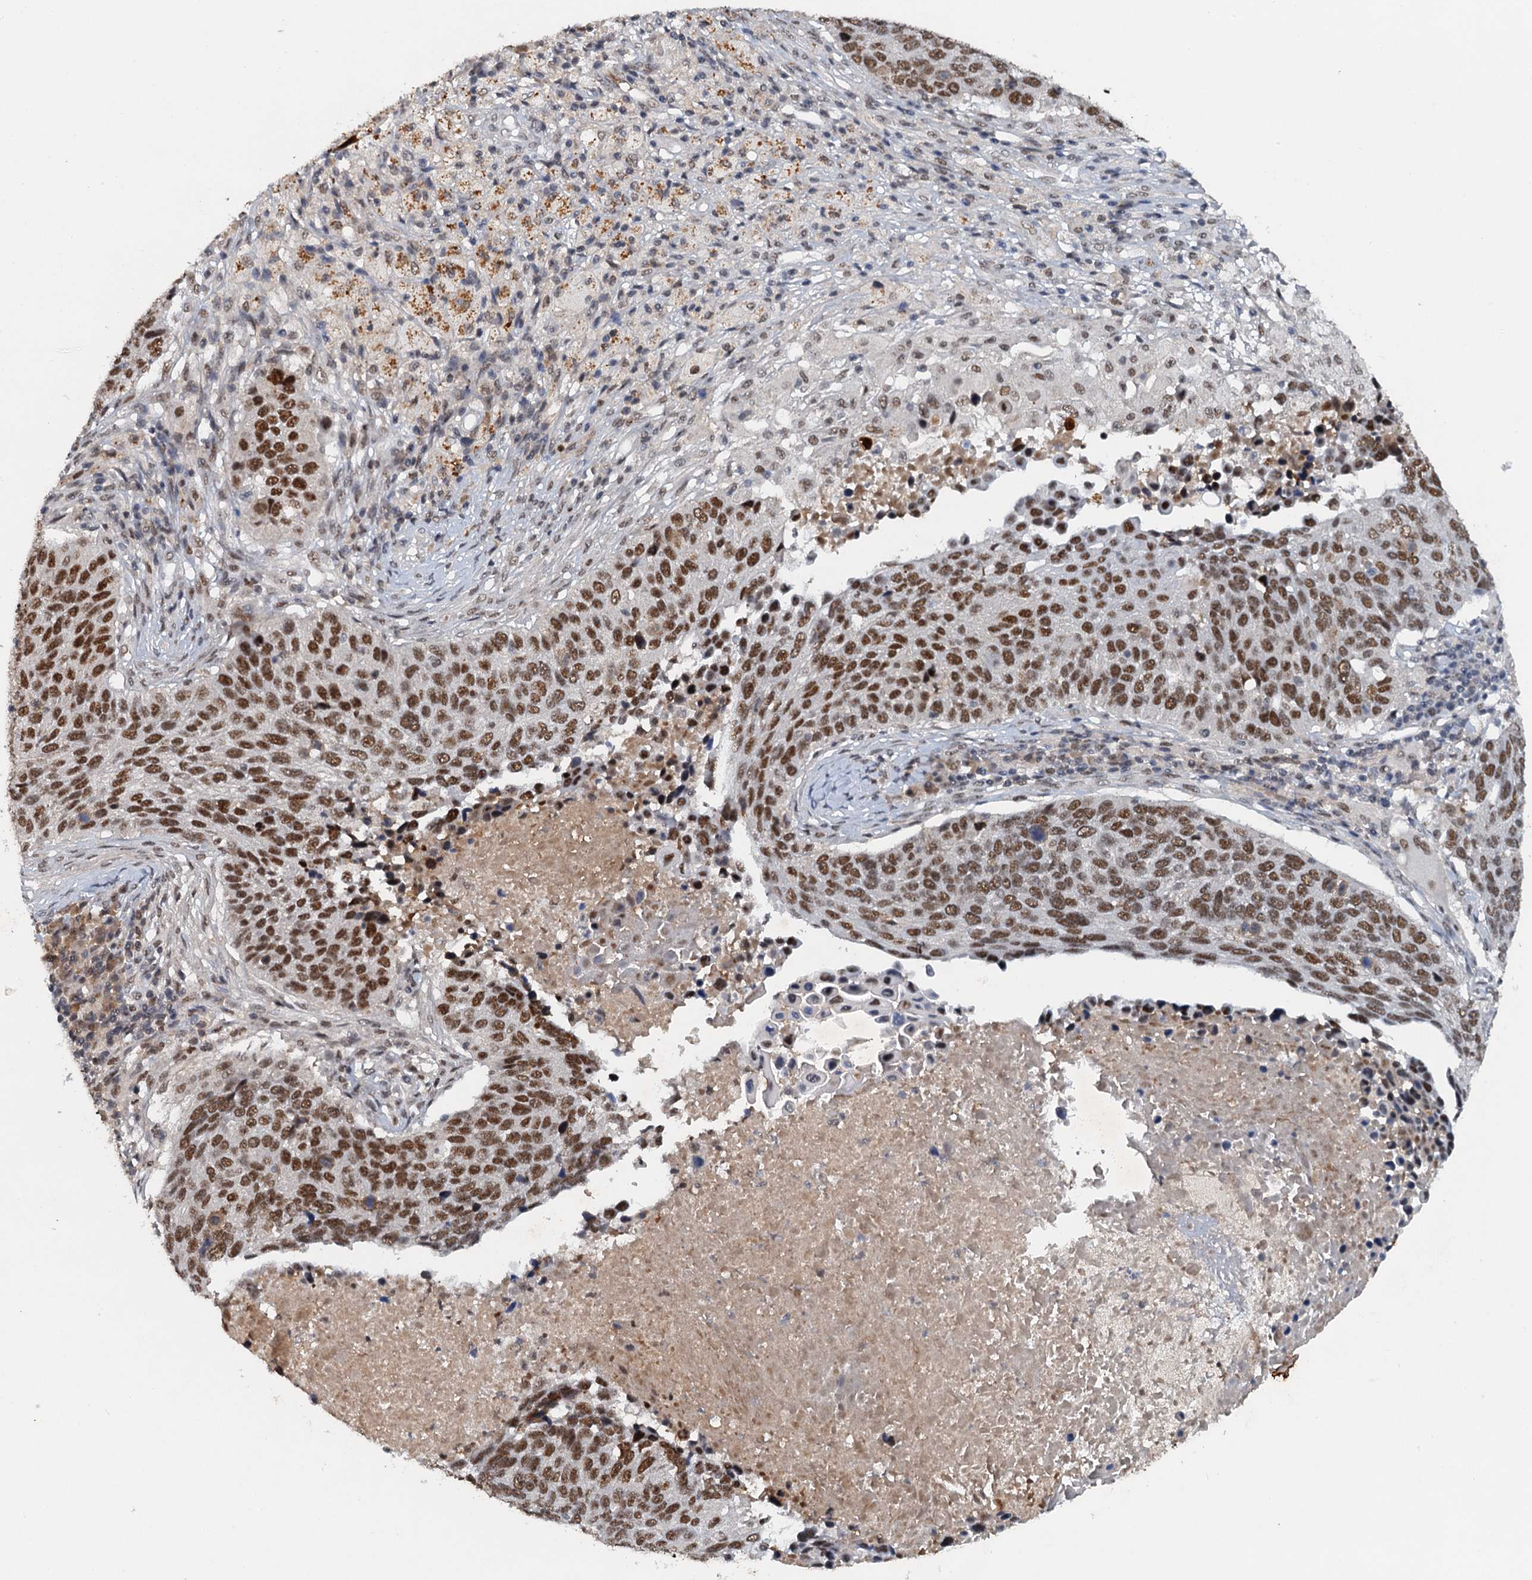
{"staining": {"intensity": "moderate", "quantity": ">75%", "location": "nuclear"}, "tissue": "lung cancer", "cell_type": "Tumor cells", "image_type": "cancer", "snomed": [{"axis": "morphology", "description": "Normal tissue, NOS"}, {"axis": "morphology", "description": "Squamous cell carcinoma, NOS"}, {"axis": "topography", "description": "Lymph node"}, {"axis": "topography", "description": "Lung"}], "caption": "Brown immunohistochemical staining in lung squamous cell carcinoma displays moderate nuclear staining in approximately >75% of tumor cells.", "gene": "CSTF3", "patient": {"sex": "male", "age": 66}}